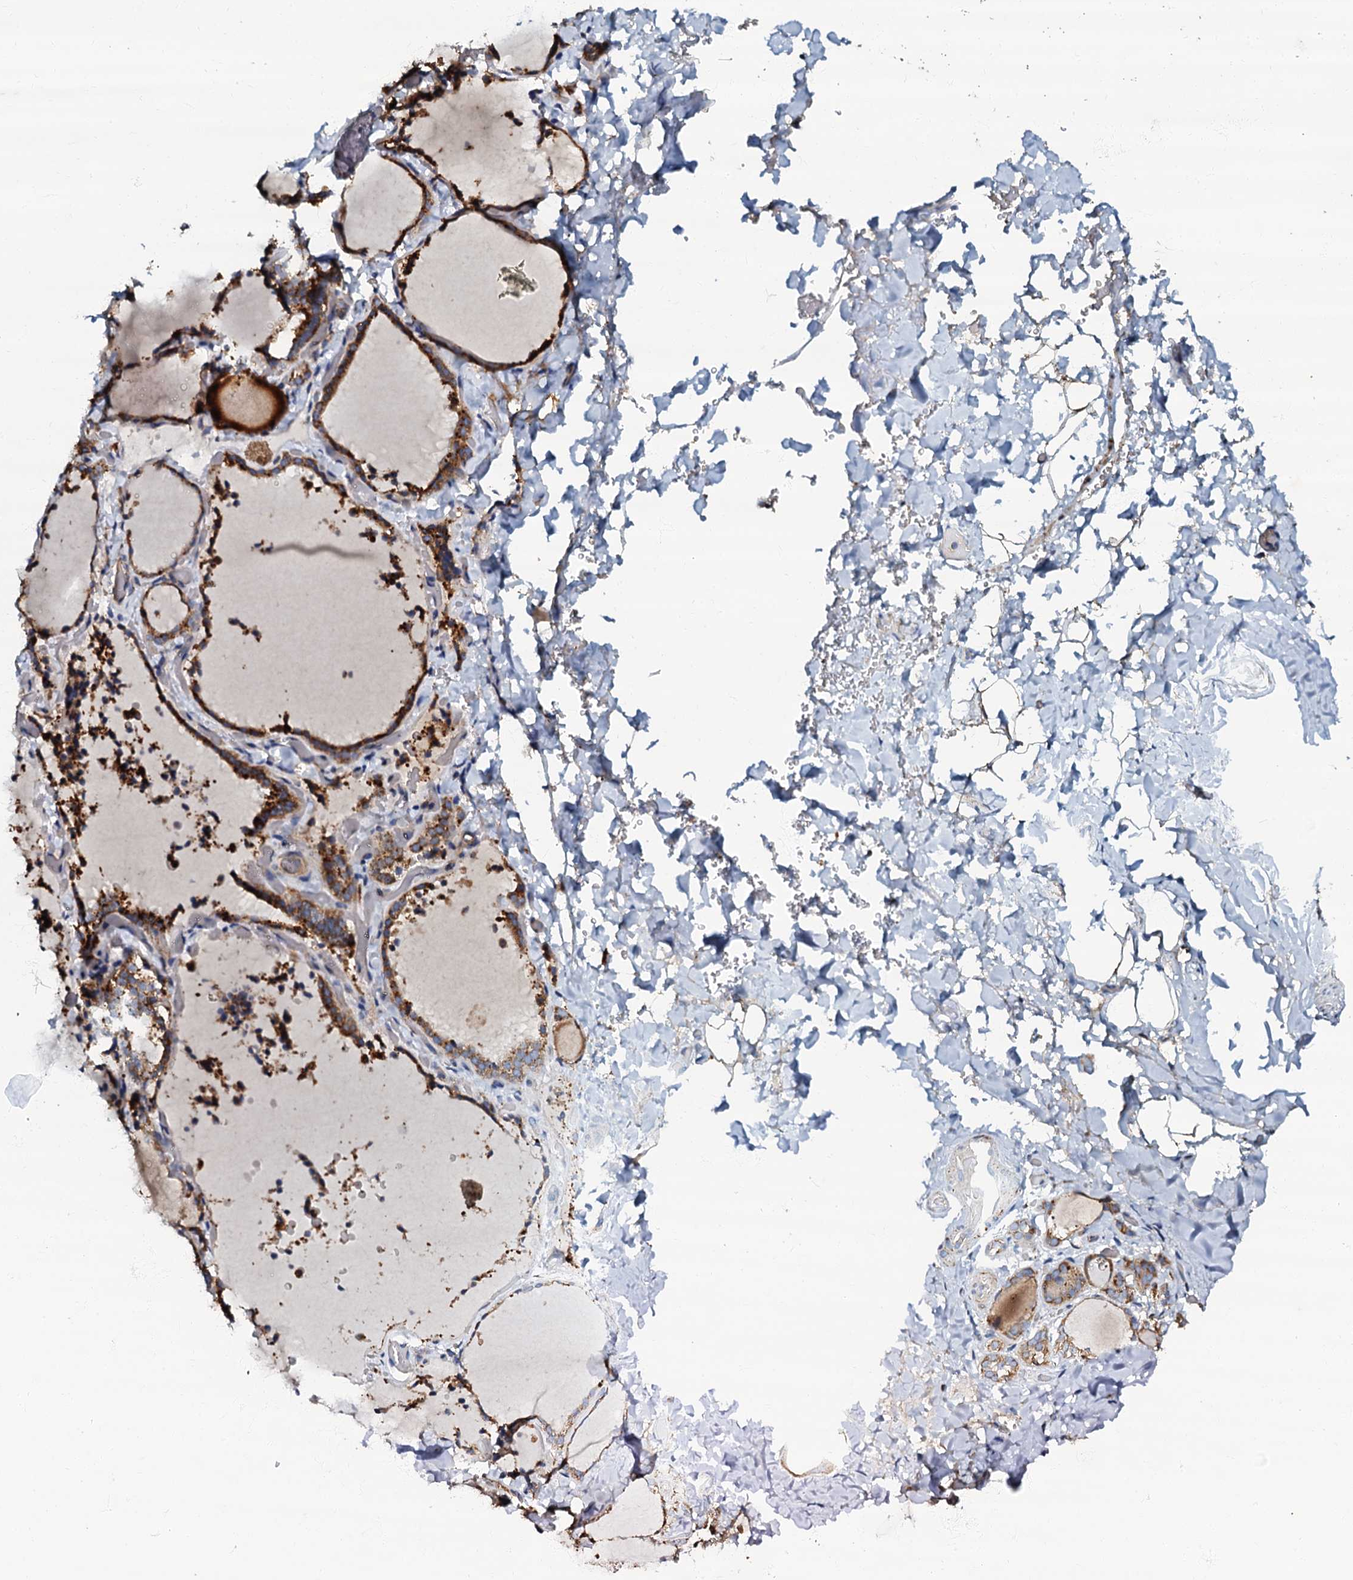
{"staining": {"intensity": "strong", "quantity": "25%-75%", "location": "cytoplasmic/membranous"}, "tissue": "thyroid gland", "cell_type": "Glandular cells", "image_type": "normal", "snomed": [{"axis": "morphology", "description": "Normal tissue, NOS"}, {"axis": "topography", "description": "Thyroid gland"}], "caption": "Thyroid gland stained with a brown dye exhibits strong cytoplasmic/membranous positive expression in approximately 25%-75% of glandular cells.", "gene": "NDUFA12", "patient": {"sex": "female", "age": 22}}